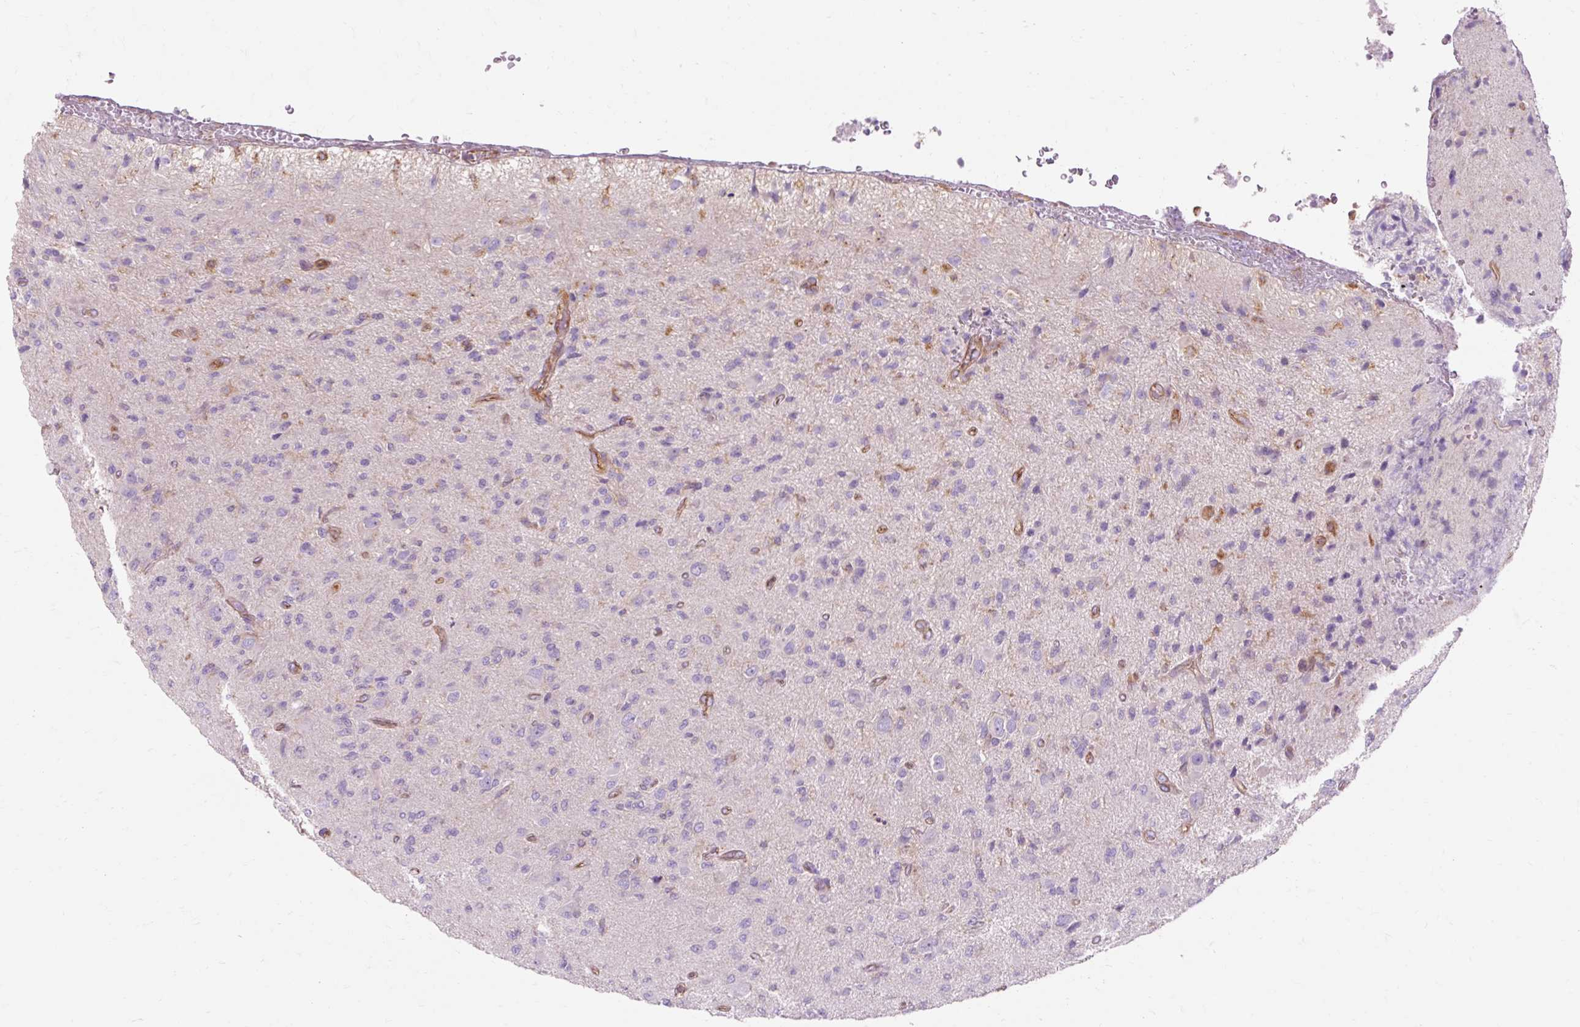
{"staining": {"intensity": "negative", "quantity": "none", "location": "none"}, "tissue": "glioma", "cell_type": "Tumor cells", "image_type": "cancer", "snomed": [{"axis": "morphology", "description": "Glioma, malignant, High grade"}, {"axis": "topography", "description": "Brain"}], "caption": "Immunohistochemistry micrograph of neoplastic tissue: human glioma stained with DAB (3,3'-diaminobenzidine) shows no significant protein positivity in tumor cells.", "gene": "TBC1D2B", "patient": {"sex": "male", "age": 36}}